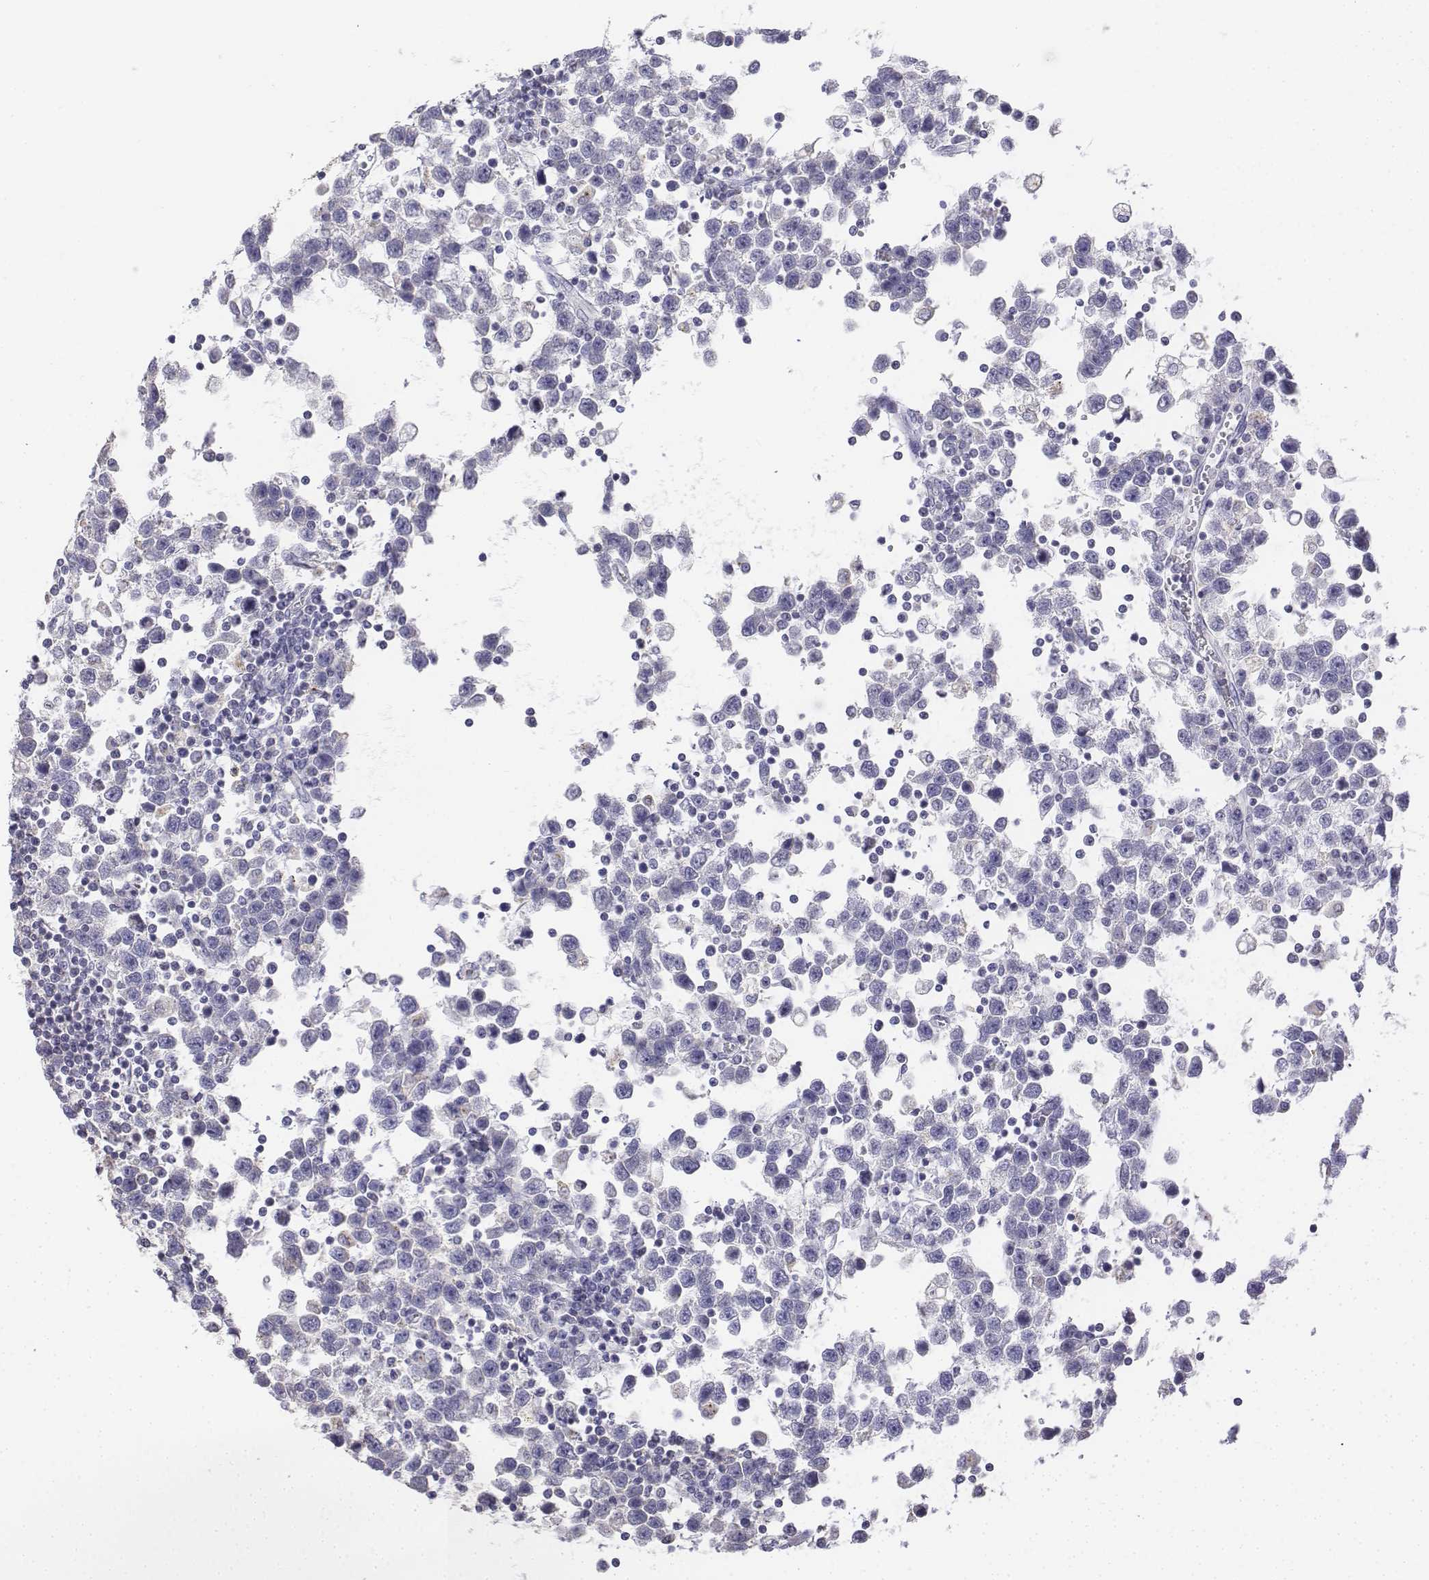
{"staining": {"intensity": "negative", "quantity": "none", "location": "none"}, "tissue": "testis cancer", "cell_type": "Tumor cells", "image_type": "cancer", "snomed": [{"axis": "morphology", "description": "Seminoma, NOS"}, {"axis": "topography", "description": "Testis"}], "caption": "DAB immunohistochemical staining of human testis cancer (seminoma) displays no significant expression in tumor cells. The staining was performed using DAB (3,3'-diaminobenzidine) to visualize the protein expression in brown, while the nuclei were stained in blue with hematoxylin (Magnification: 20x).", "gene": "LGSN", "patient": {"sex": "male", "age": 34}}